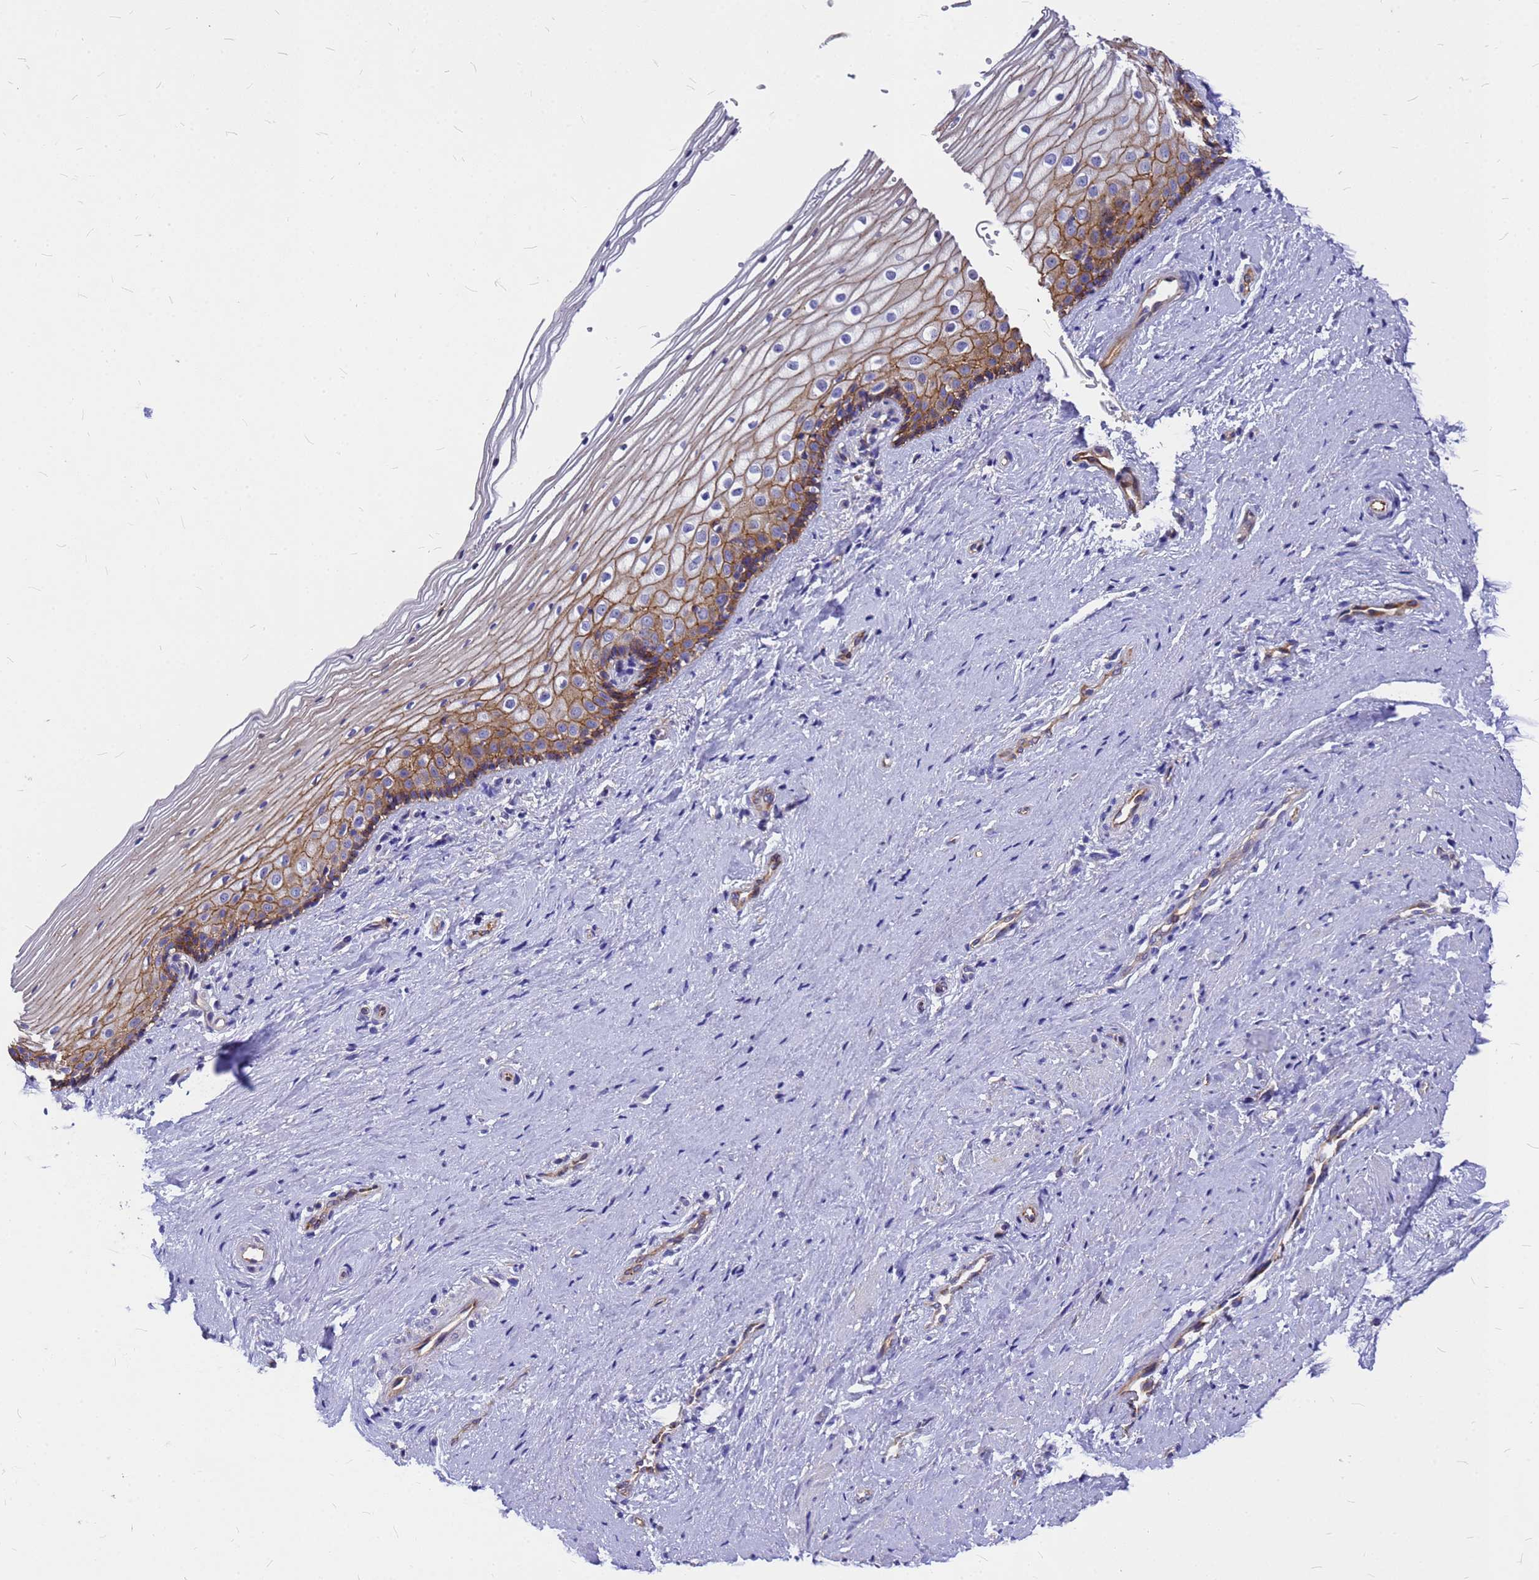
{"staining": {"intensity": "moderate", "quantity": "25%-75%", "location": "cytoplasmic/membranous"}, "tissue": "vagina", "cell_type": "Squamous epithelial cells", "image_type": "normal", "snomed": [{"axis": "morphology", "description": "Normal tissue, NOS"}, {"axis": "topography", "description": "Vagina"}], "caption": "A medium amount of moderate cytoplasmic/membranous positivity is seen in about 25%-75% of squamous epithelial cells in normal vagina. The staining was performed using DAB (3,3'-diaminobenzidine) to visualize the protein expression in brown, while the nuclei were stained in blue with hematoxylin (Magnification: 20x).", "gene": "FBXW5", "patient": {"sex": "female", "age": 46}}